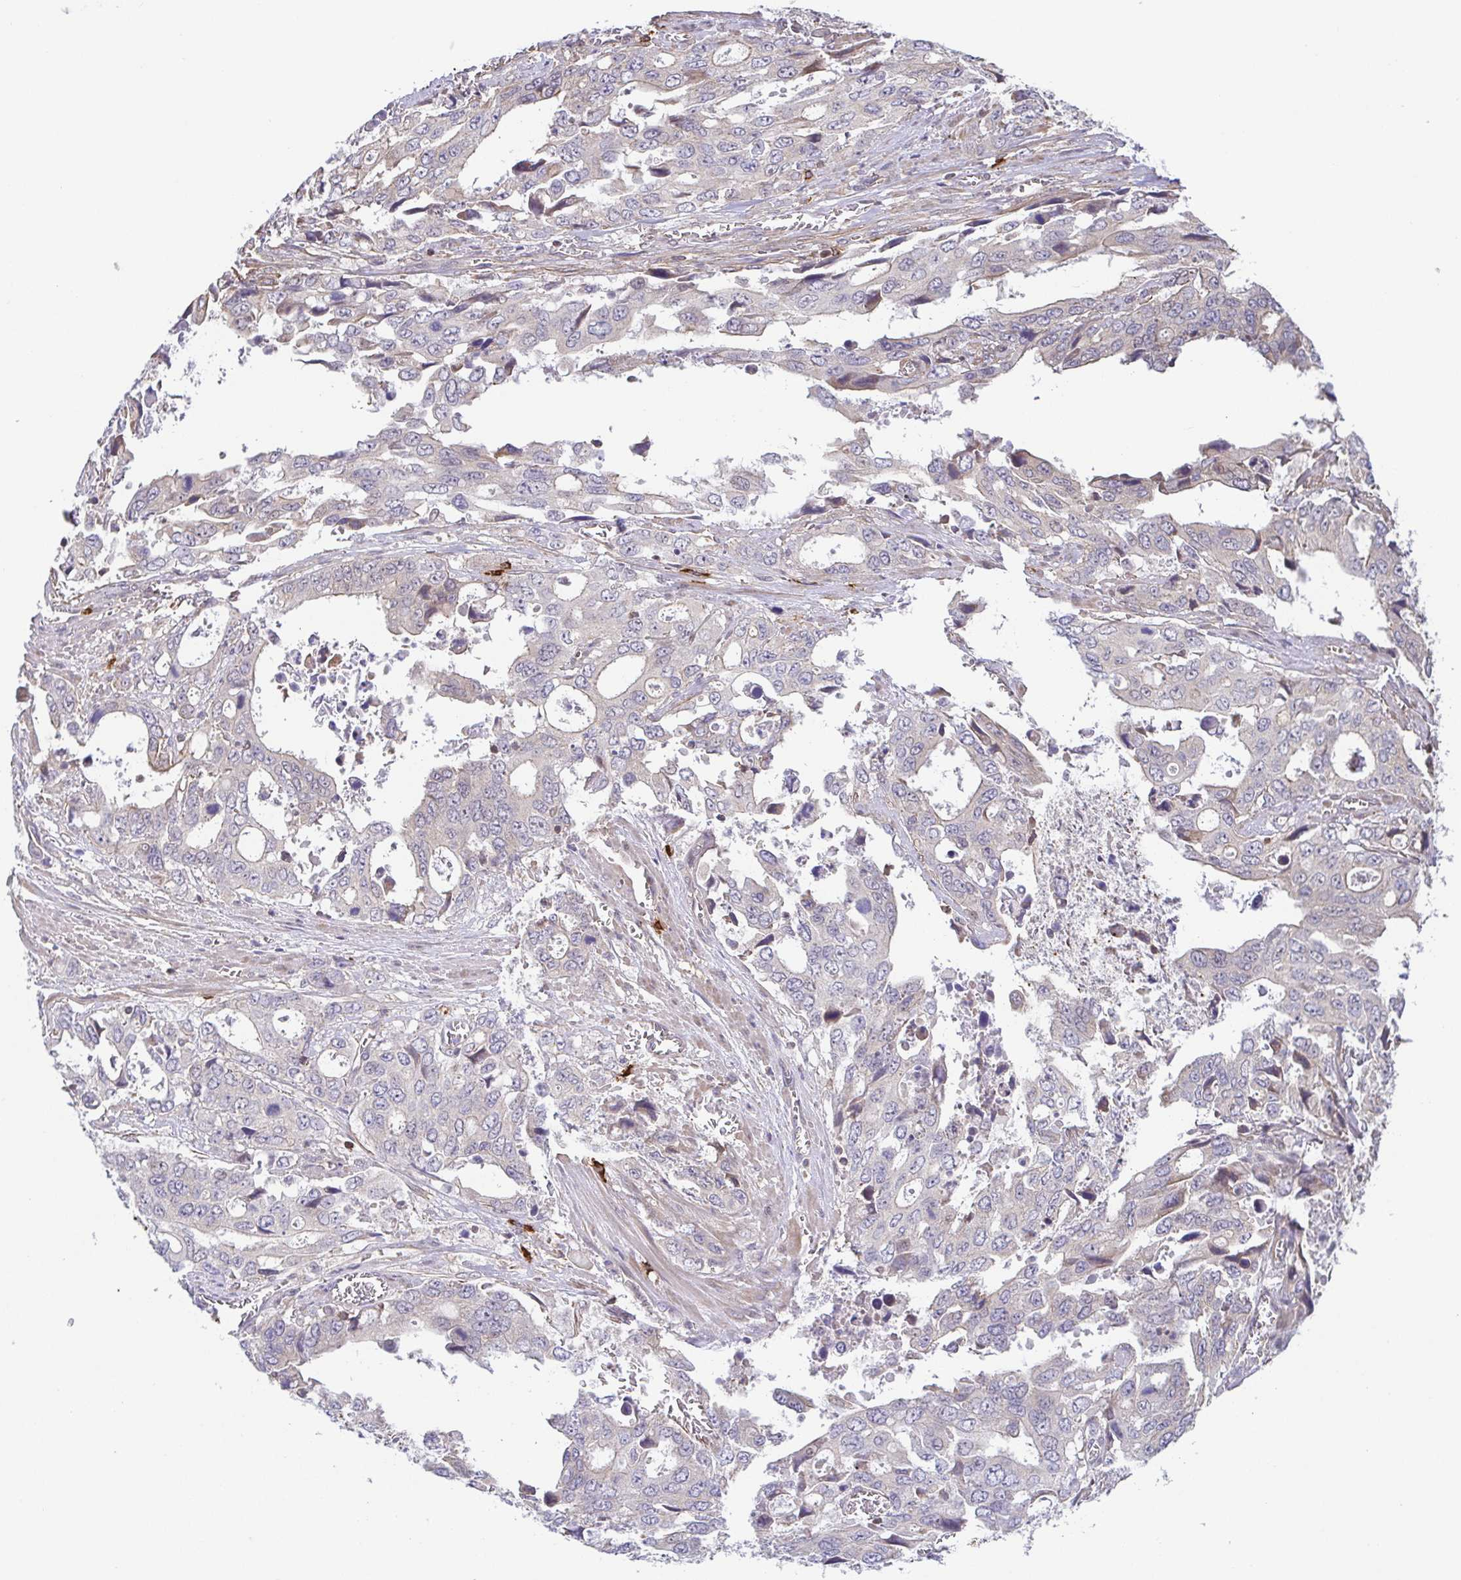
{"staining": {"intensity": "negative", "quantity": "none", "location": "none"}, "tissue": "stomach cancer", "cell_type": "Tumor cells", "image_type": "cancer", "snomed": [{"axis": "morphology", "description": "Adenocarcinoma, NOS"}, {"axis": "topography", "description": "Stomach, upper"}], "caption": "Stomach cancer stained for a protein using immunohistochemistry (IHC) reveals no positivity tumor cells.", "gene": "PREPL", "patient": {"sex": "male", "age": 74}}